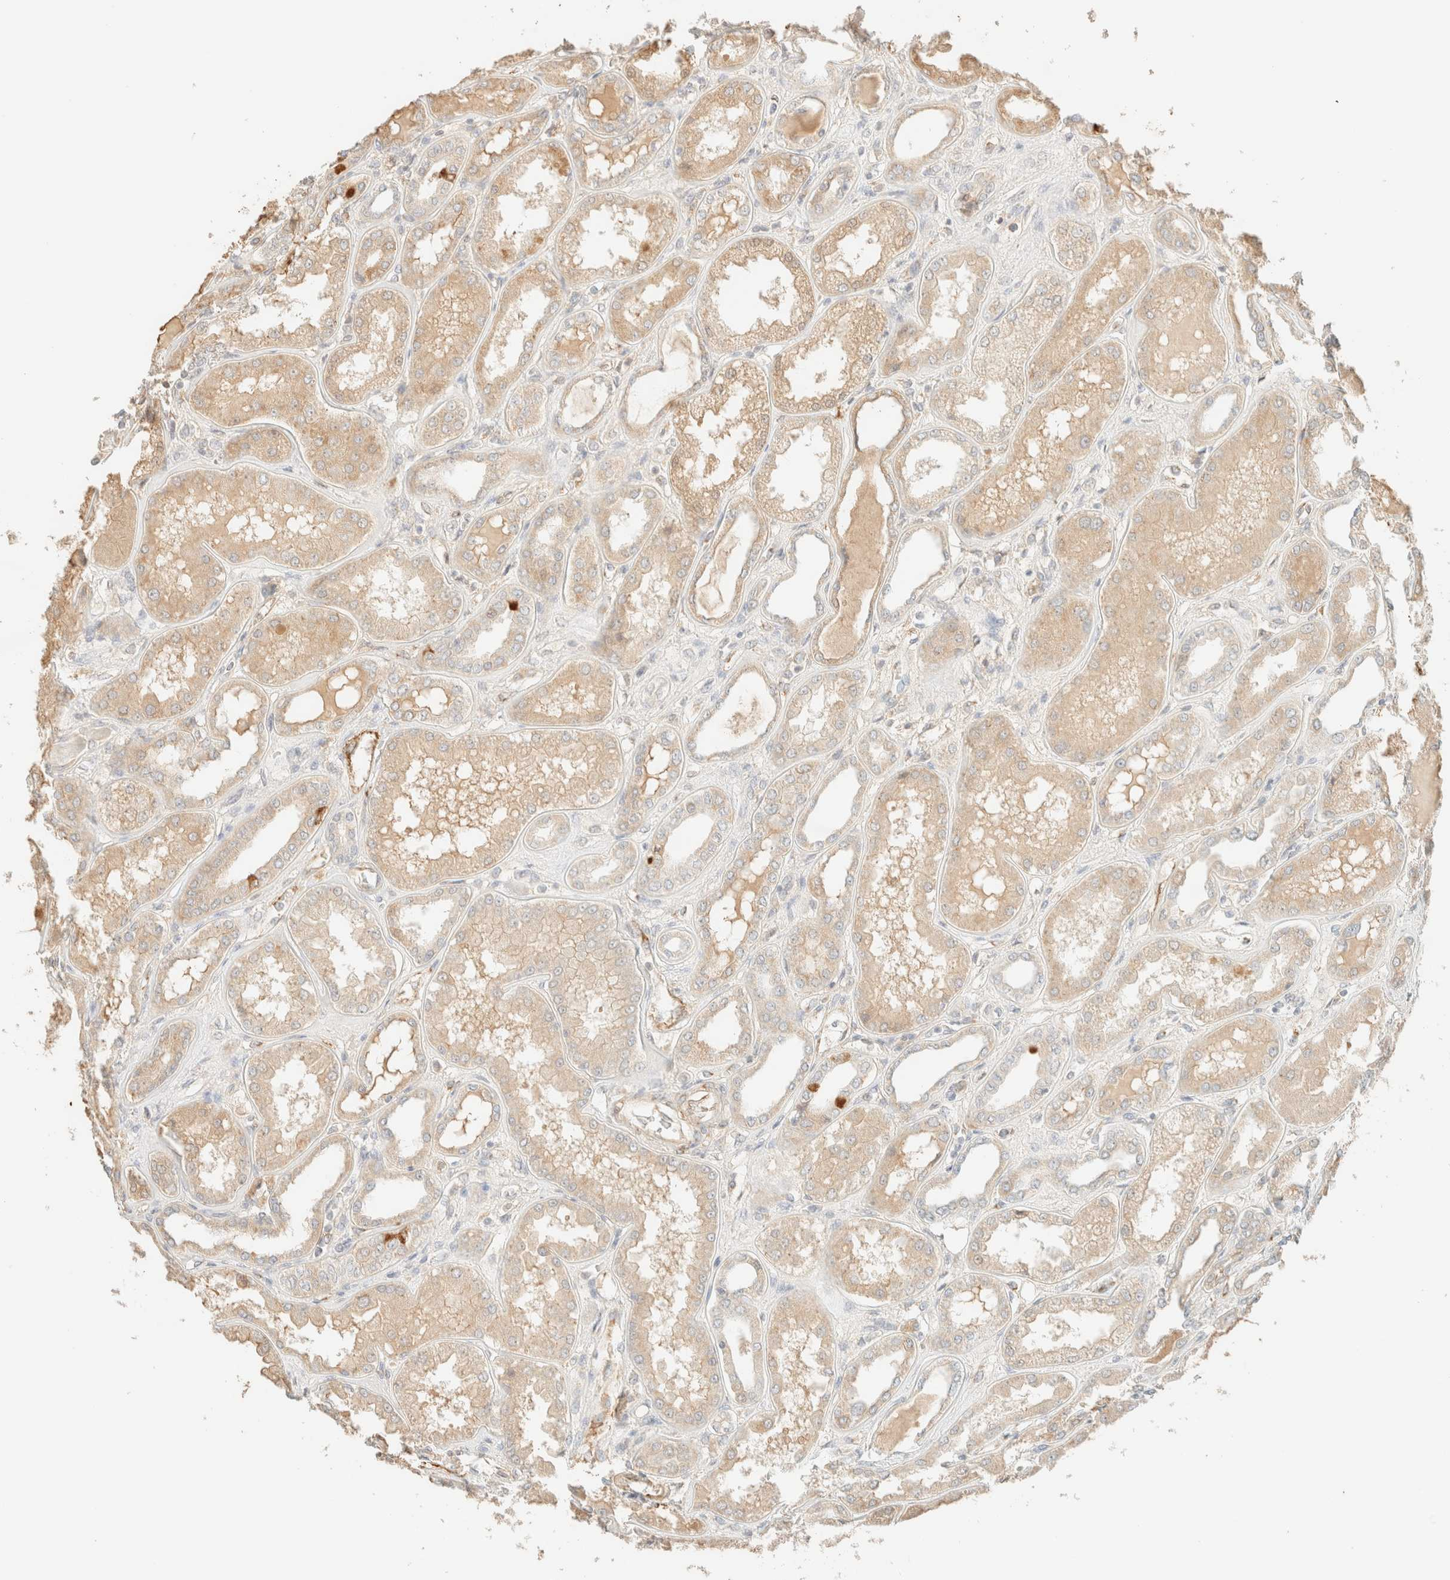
{"staining": {"intensity": "negative", "quantity": "none", "location": "none"}, "tissue": "kidney", "cell_type": "Cells in glomeruli", "image_type": "normal", "snomed": [{"axis": "morphology", "description": "Normal tissue, NOS"}, {"axis": "topography", "description": "Kidney"}], "caption": "A photomicrograph of kidney stained for a protein demonstrates no brown staining in cells in glomeruli.", "gene": "SPARCL1", "patient": {"sex": "female", "age": 56}}